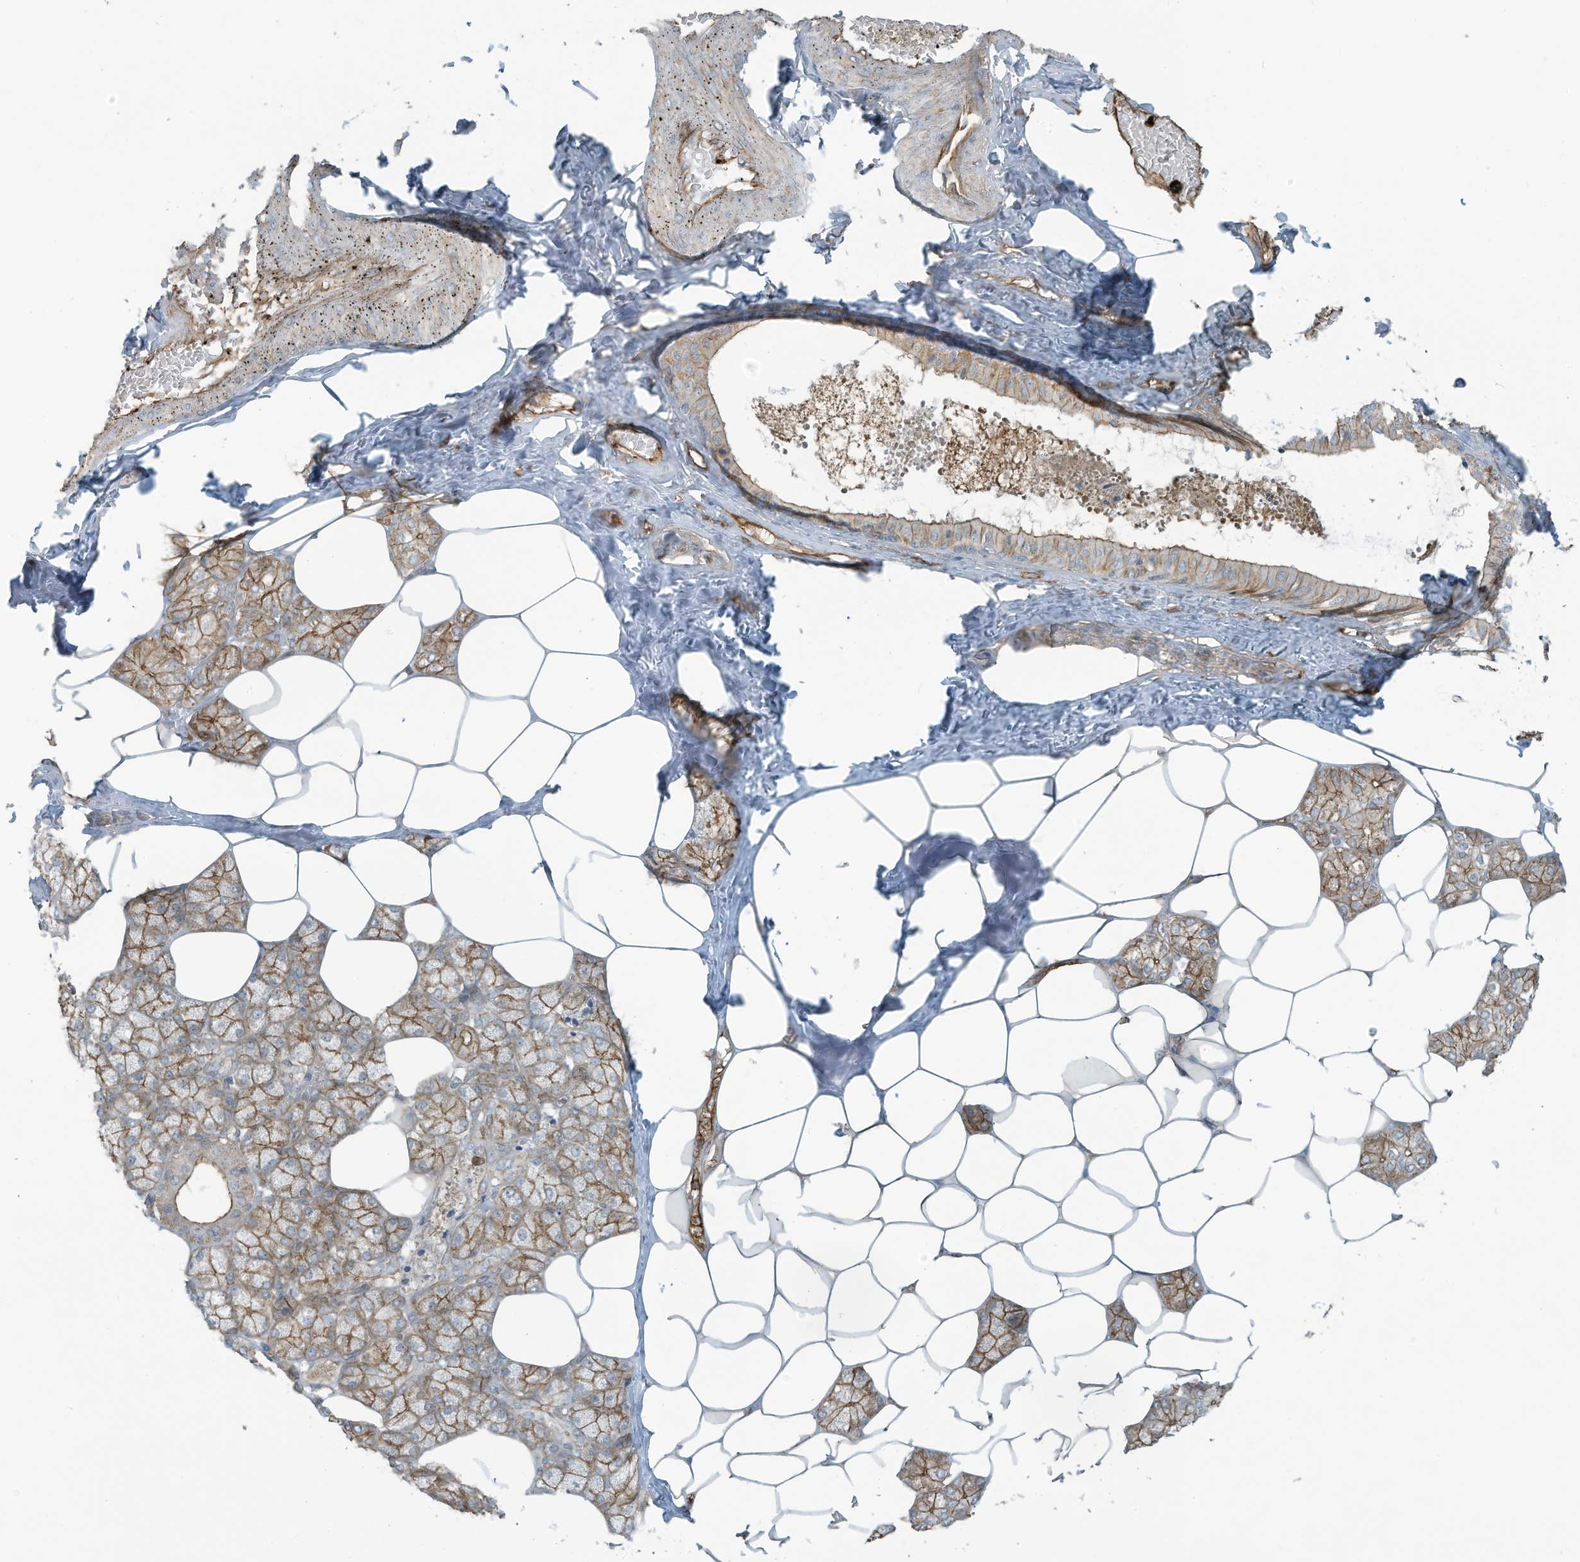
{"staining": {"intensity": "strong", "quantity": ">75%", "location": "cytoplasmic/membranous"}, "tissue": "salivary gland", "cell_type": "Glandular cells", "image_type": "normal", "snomed": [{"axis": "morphology", "description": "Normal tissue, NOS"}, {"axis": "topography", "description": "Salivary gland"}], "caption": "Glandular cells exhibit high levels of strong cytoplasmic/membranous staining in about >75% of cells in unremarkable human salivary gland.", "gene": "SLC9A2", "patient": {"sex": "male", "age": 62}}